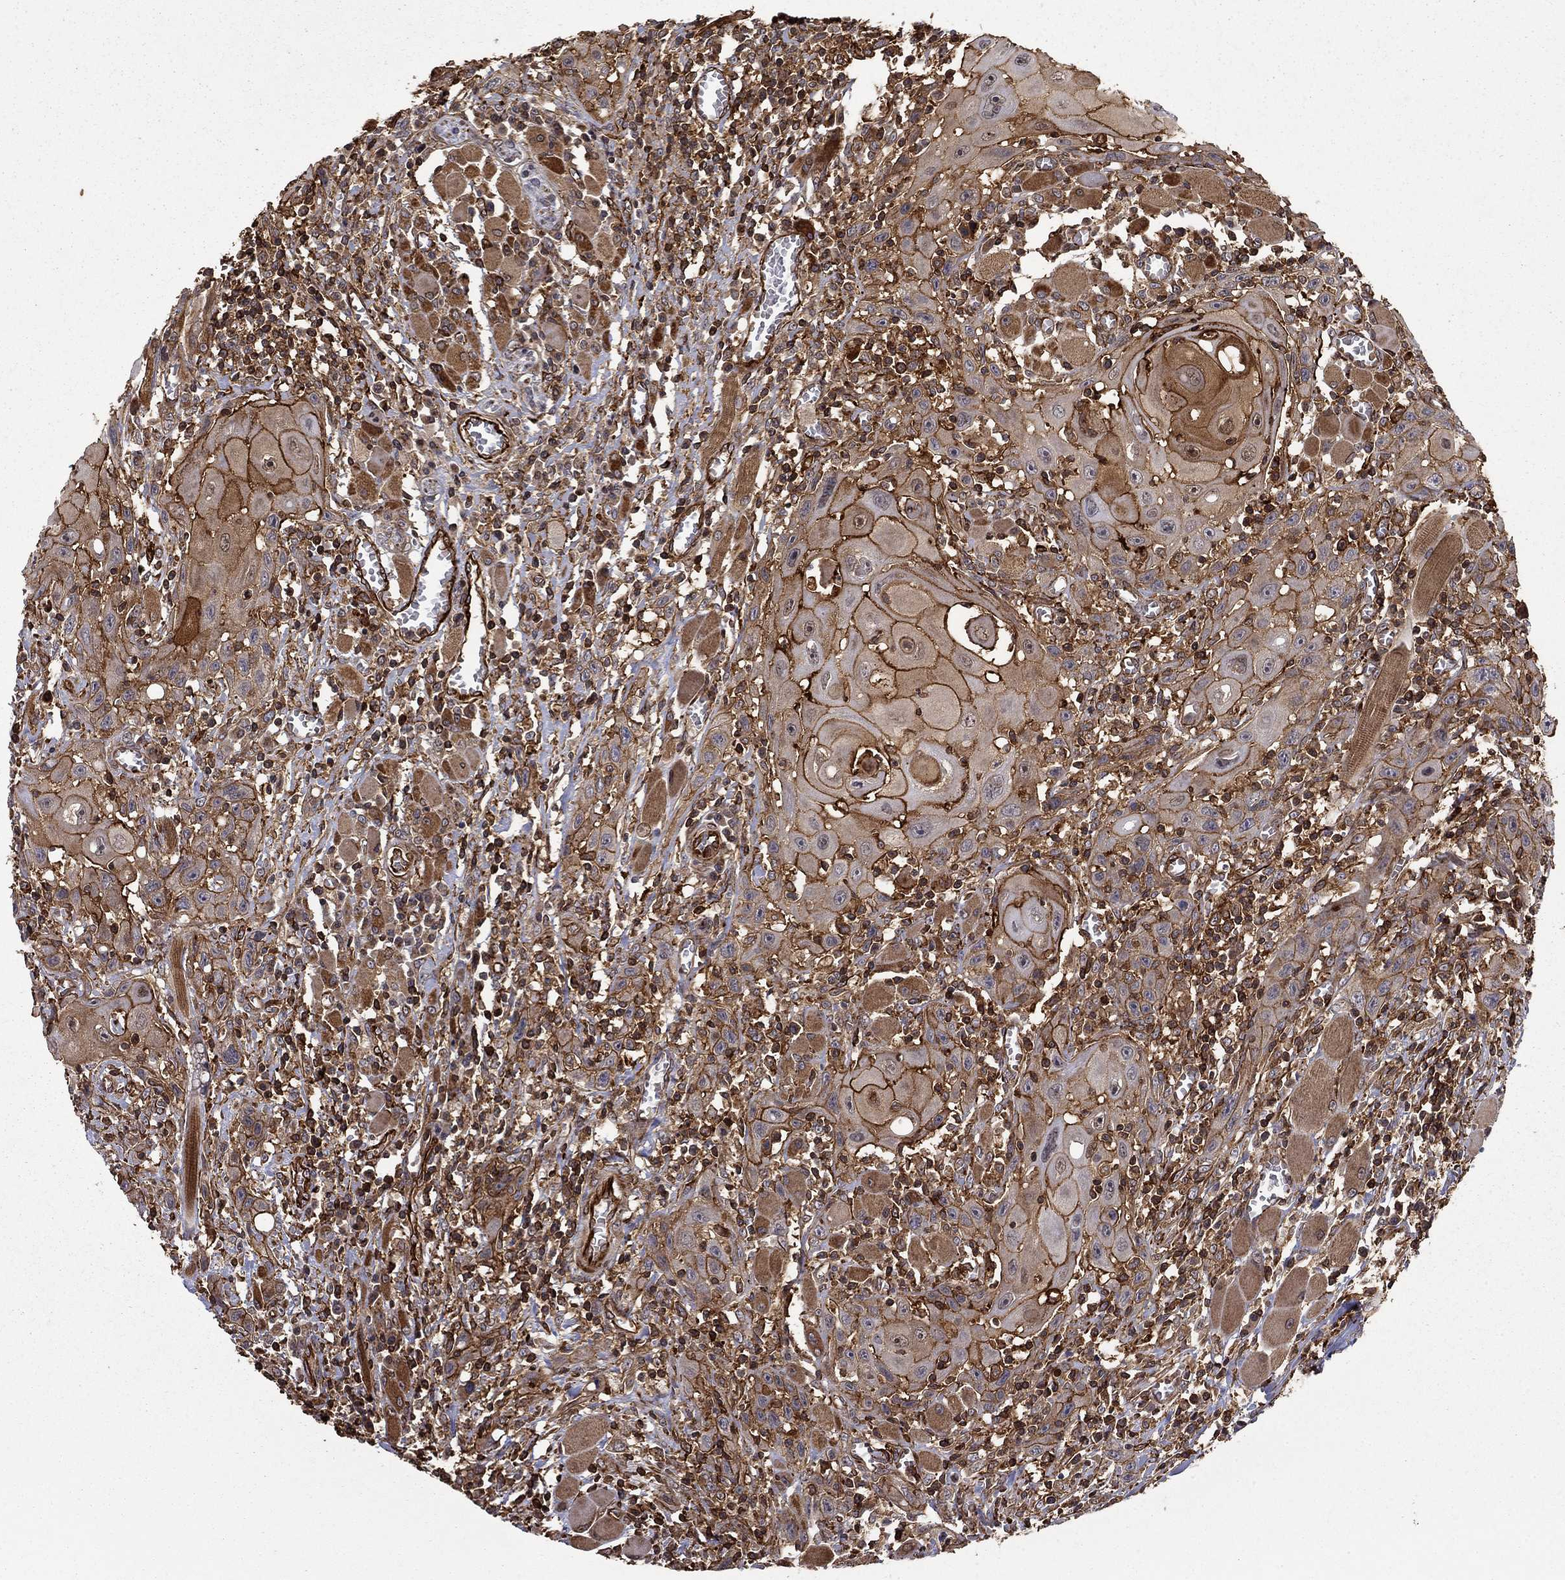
{"staining": {"intensity": "strong", "quantity": "25%-75%", "location": "cytoplasmic/membranous"}, "tissue": "head and neck cancer", "cell_type": "Tumor cells", "image_type": "cancer", "snomed": [{"axis": "morphology", "description": "Normal tissue, NOS"}, {"axis": "morphology", "description": "Squamous cell carcinoma, NOS"}, {"axis": "topography", "description": "Oral tissue"}, {"axis": "topography", "description": "Head-Neck"}], "caption": "An image showing strong cytoplasmic/membranous positivity in about 25%-75% of tumor cells in head and neck cancer (squamous cell carcinoma), as visualized by brown immunohistochemical staining.", "gene": "ADM", "patient": {"sex": "male", "age": 71}}